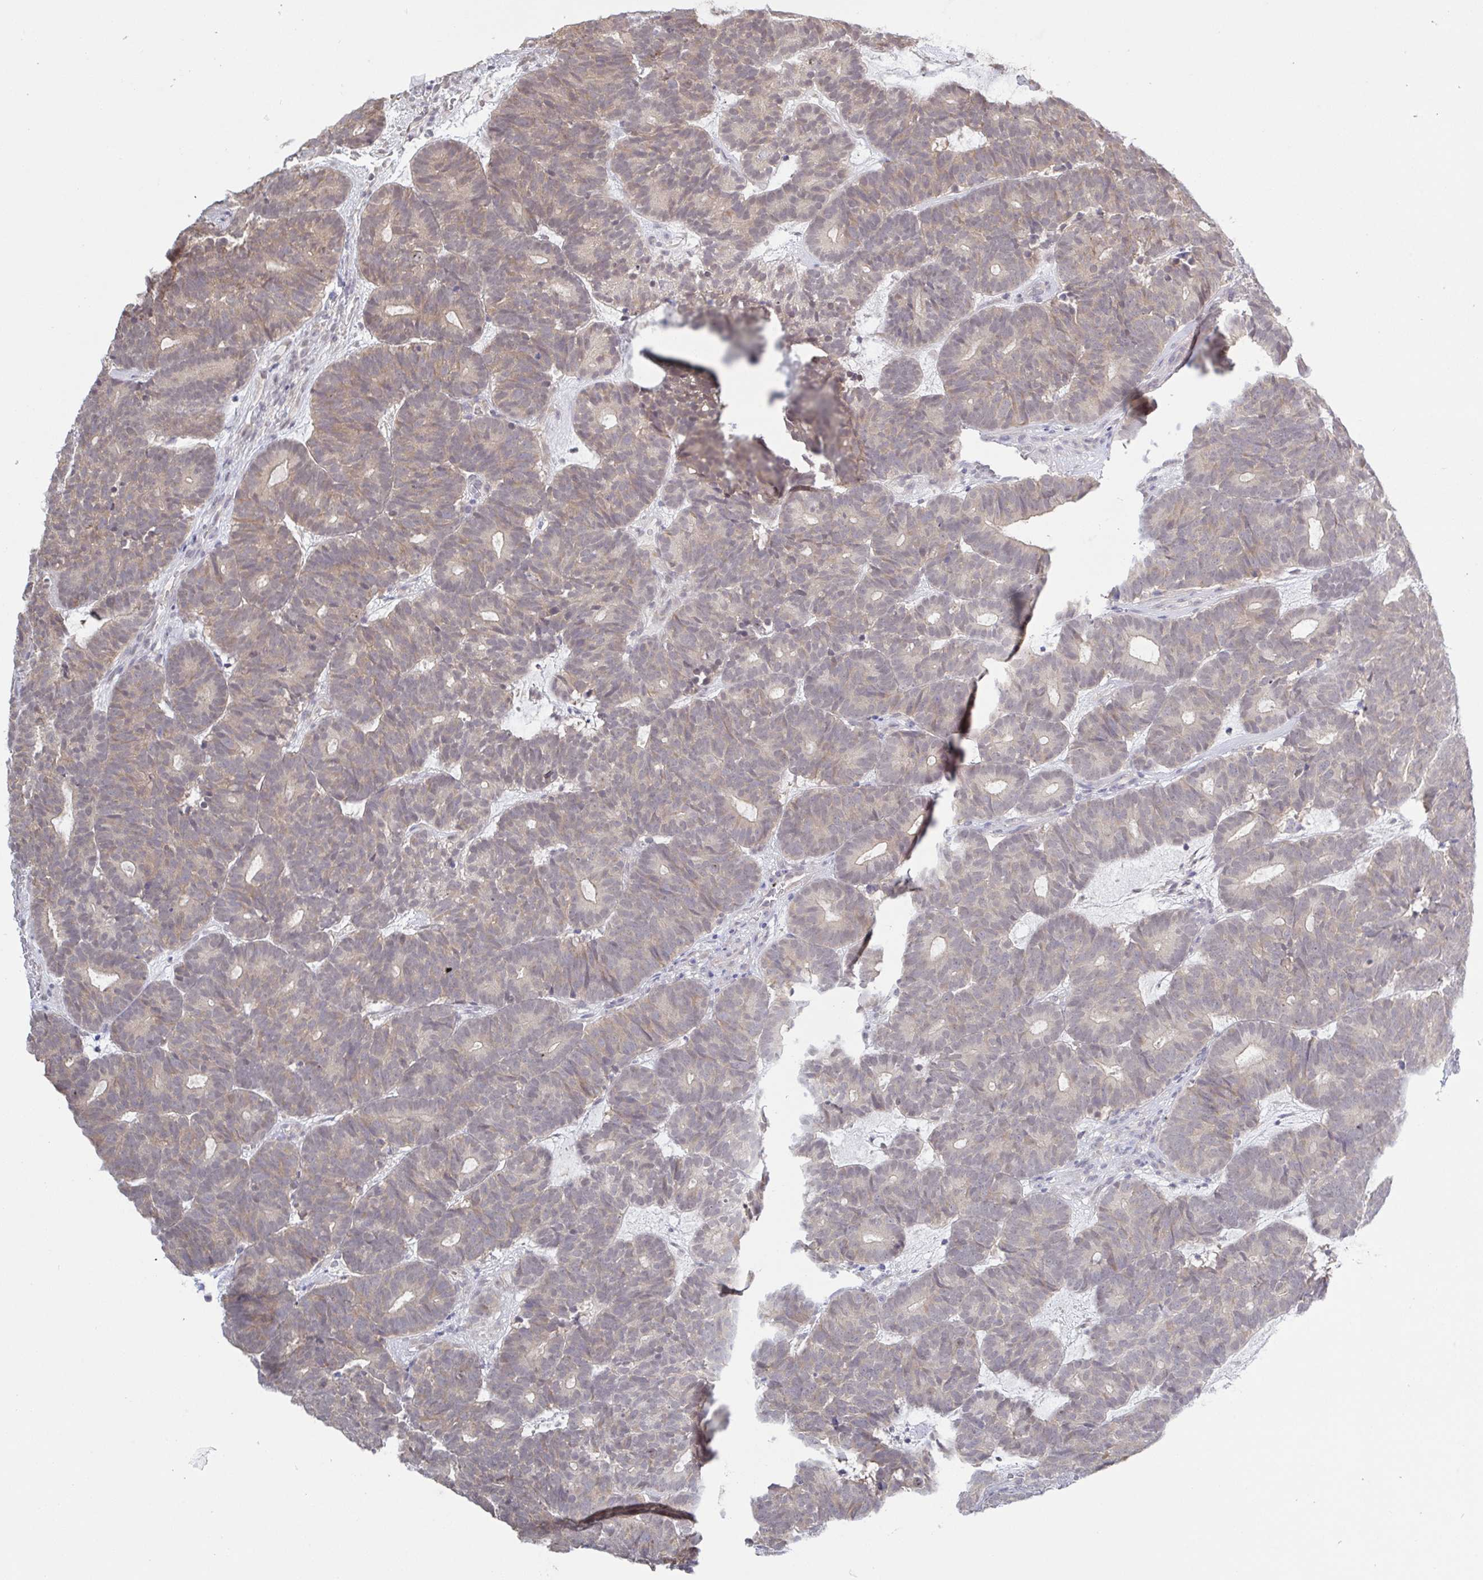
{"staining": {"intensity": "weak", "quantity": "25%-75%", "location": "cytoplasmic/membranous"}, "tissue": "head and neck cancer", "cell_type": "Tumor cells", "image_type": "cancer", "snomed": [{"axis": "morphology", "description": "Adenocarcinoma, NOS"}, {"axis": "topography", "description": "Head-Neck"}], "caption": "Tumor cells reveal weak cytoplasmic/membranous expression in approximately 25%-75% of cells in head and neck cancer.", "gene": "HYPK", "patient": {"sex": "female", "age": 81}}